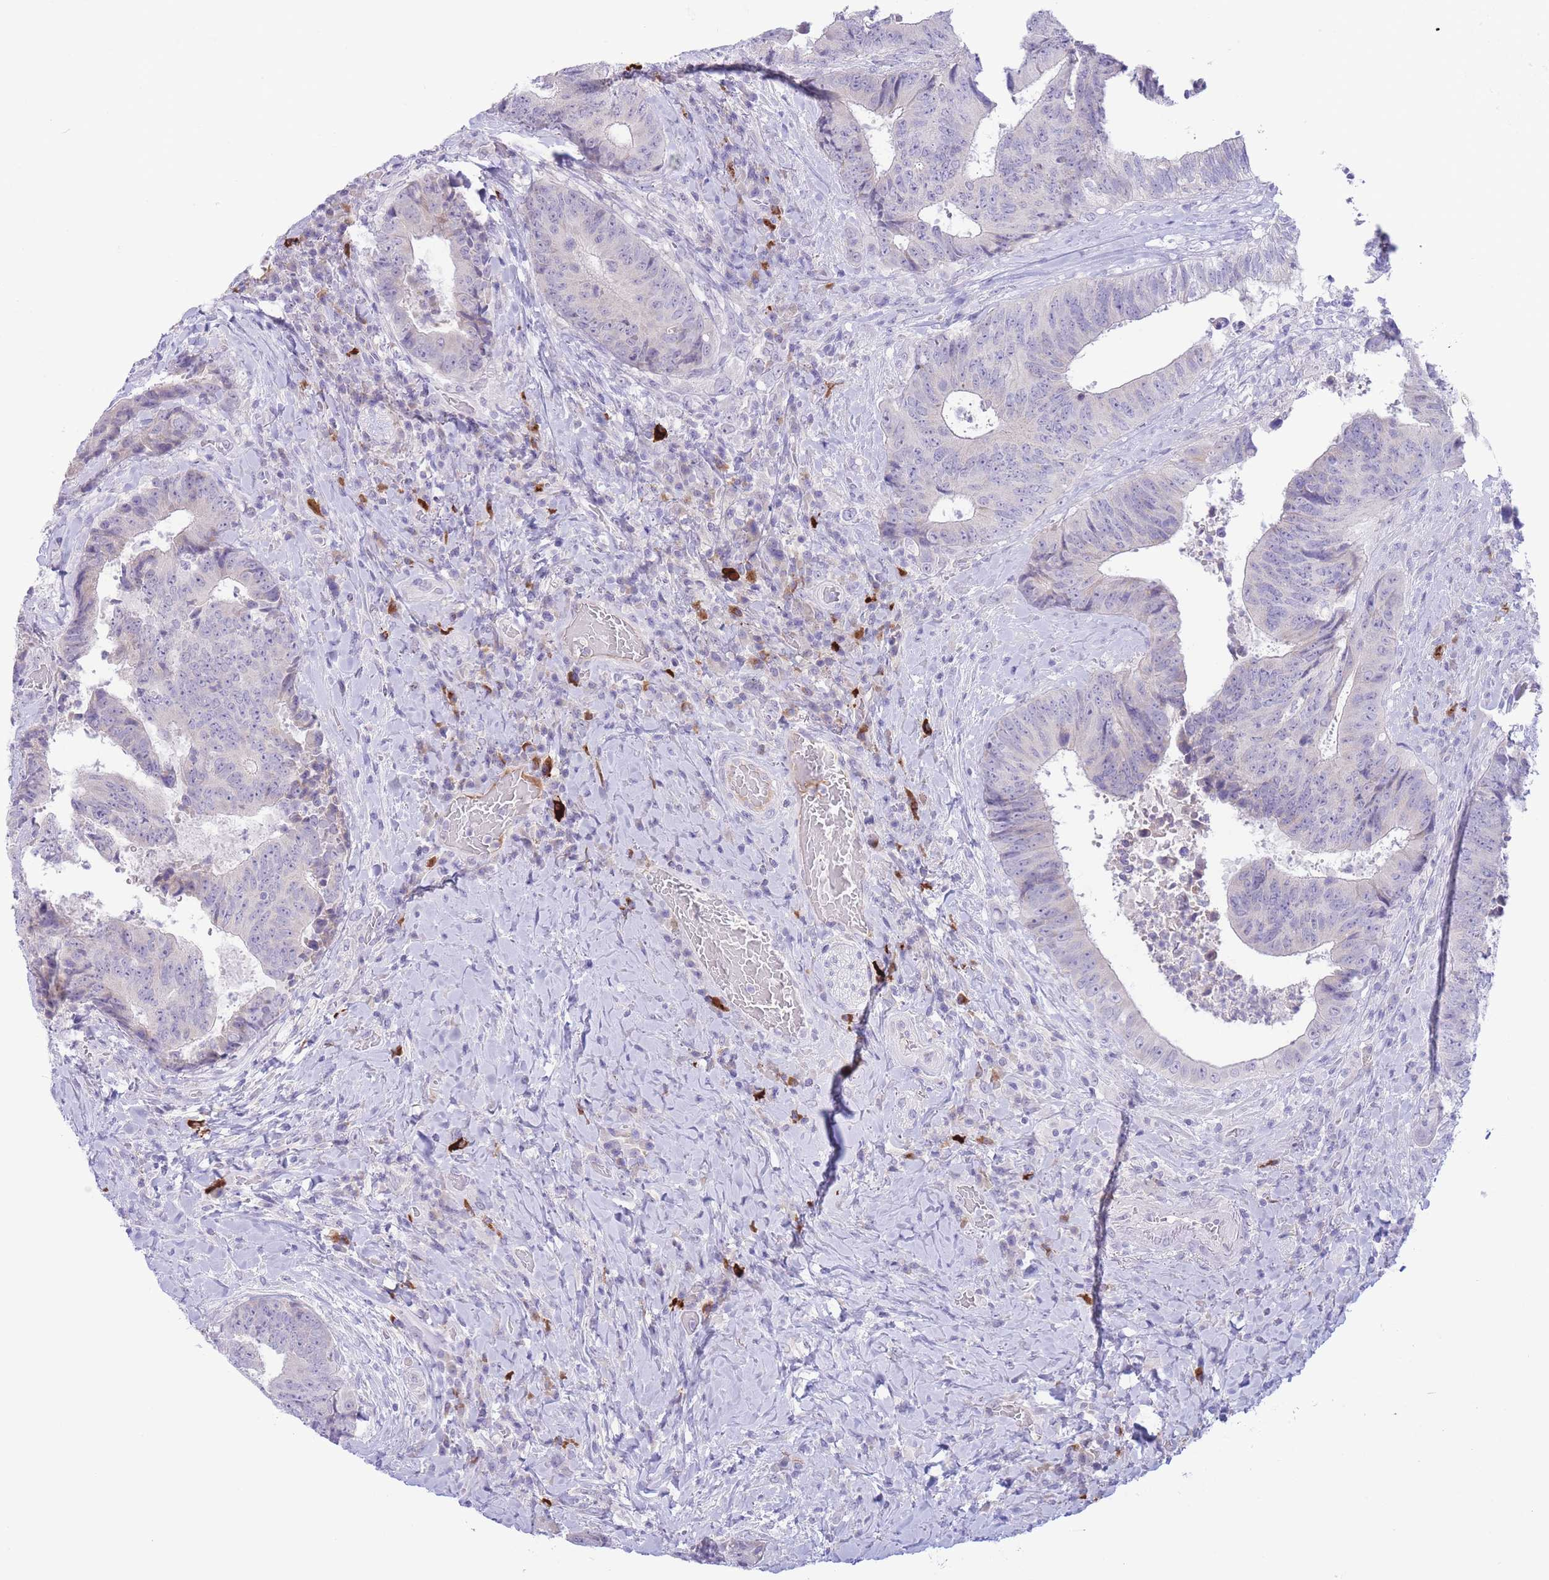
{"staining": {"intensity": "negative", "quantity": "none", "location": "none"}, "tissue": "colorectal cancer", "cell_type": "Tumor cells", "image_type": "cancer", "snomed": [{"axis": "morphology", "description": "Adenocarcinoma, NOS"}, {"axis": "topography", "description": "Rectum"}], "caption": "Immunohistochemistry (IHC) image of neoplastic tissue: adenocarcinoma (colorectal) stained with DAB (3,3'-diaminobenzidine) demonstrates no significant protein expression in tumor cells.", "gene": "ASAP3", "patient": {"sex": "male", "age": 72}}